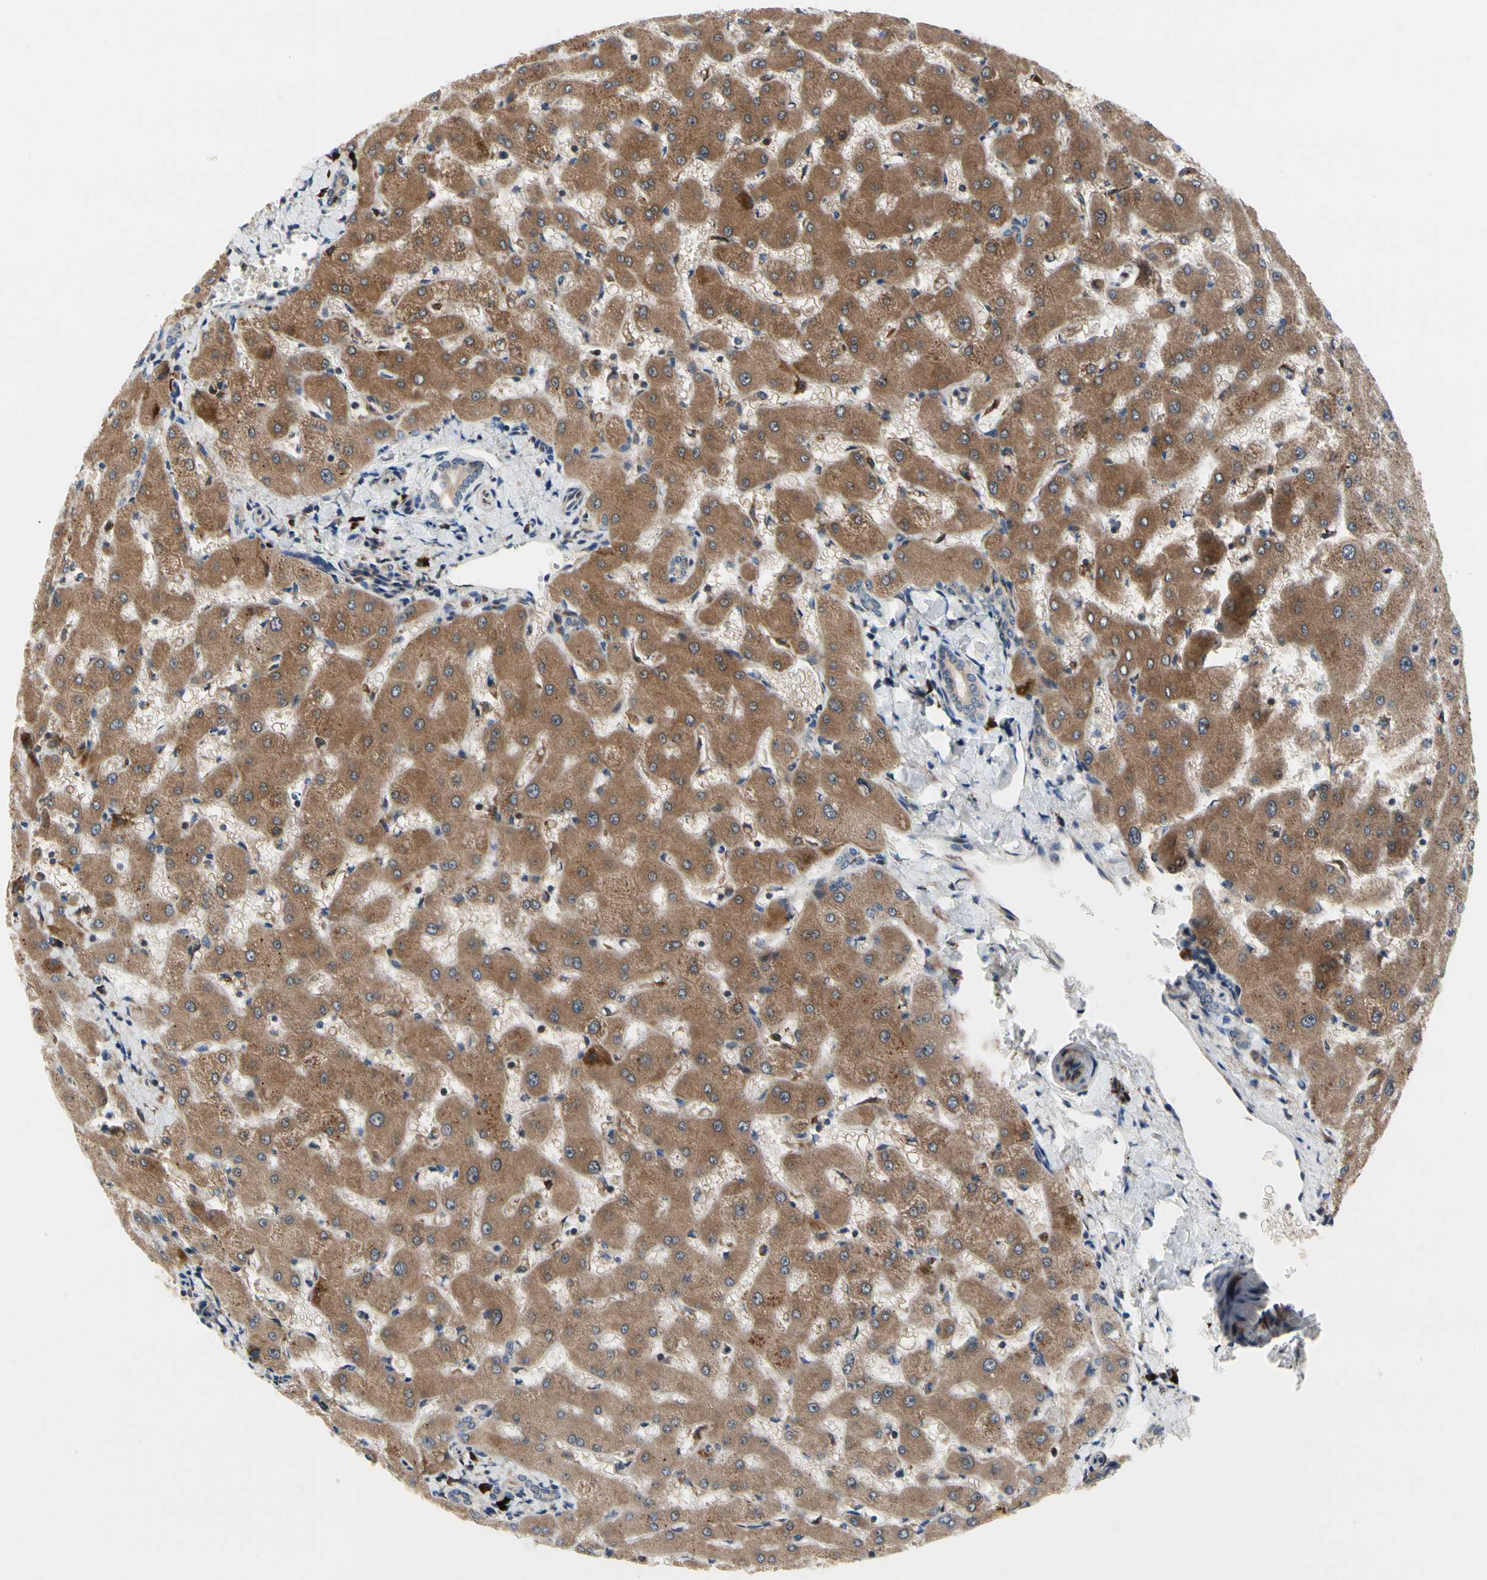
{"staining": {"intensity": "weak", "quantity": ">75%", "location": "cytoplasmic/membranous"}, "tissue": "liver", "cell_type": "Cholangiocytes", "image_type": "normal", "snomed": [{"axis": "morphology", "description": "Normal tissue, NOS"}, {"axis": "topography", "description": "Liver"}], "caption": "IHC (DAB) staining of normal liver reveals weak cytoplasmic/membranous protein expression in approximately >75% of cholangiocytes. Using DAB (brown) and hematoxylin (blue) stains, captured at high magnification using brightfield microscopy.", "gene": "MMEL1", "patient": {"sex": "female", "age": 63}}